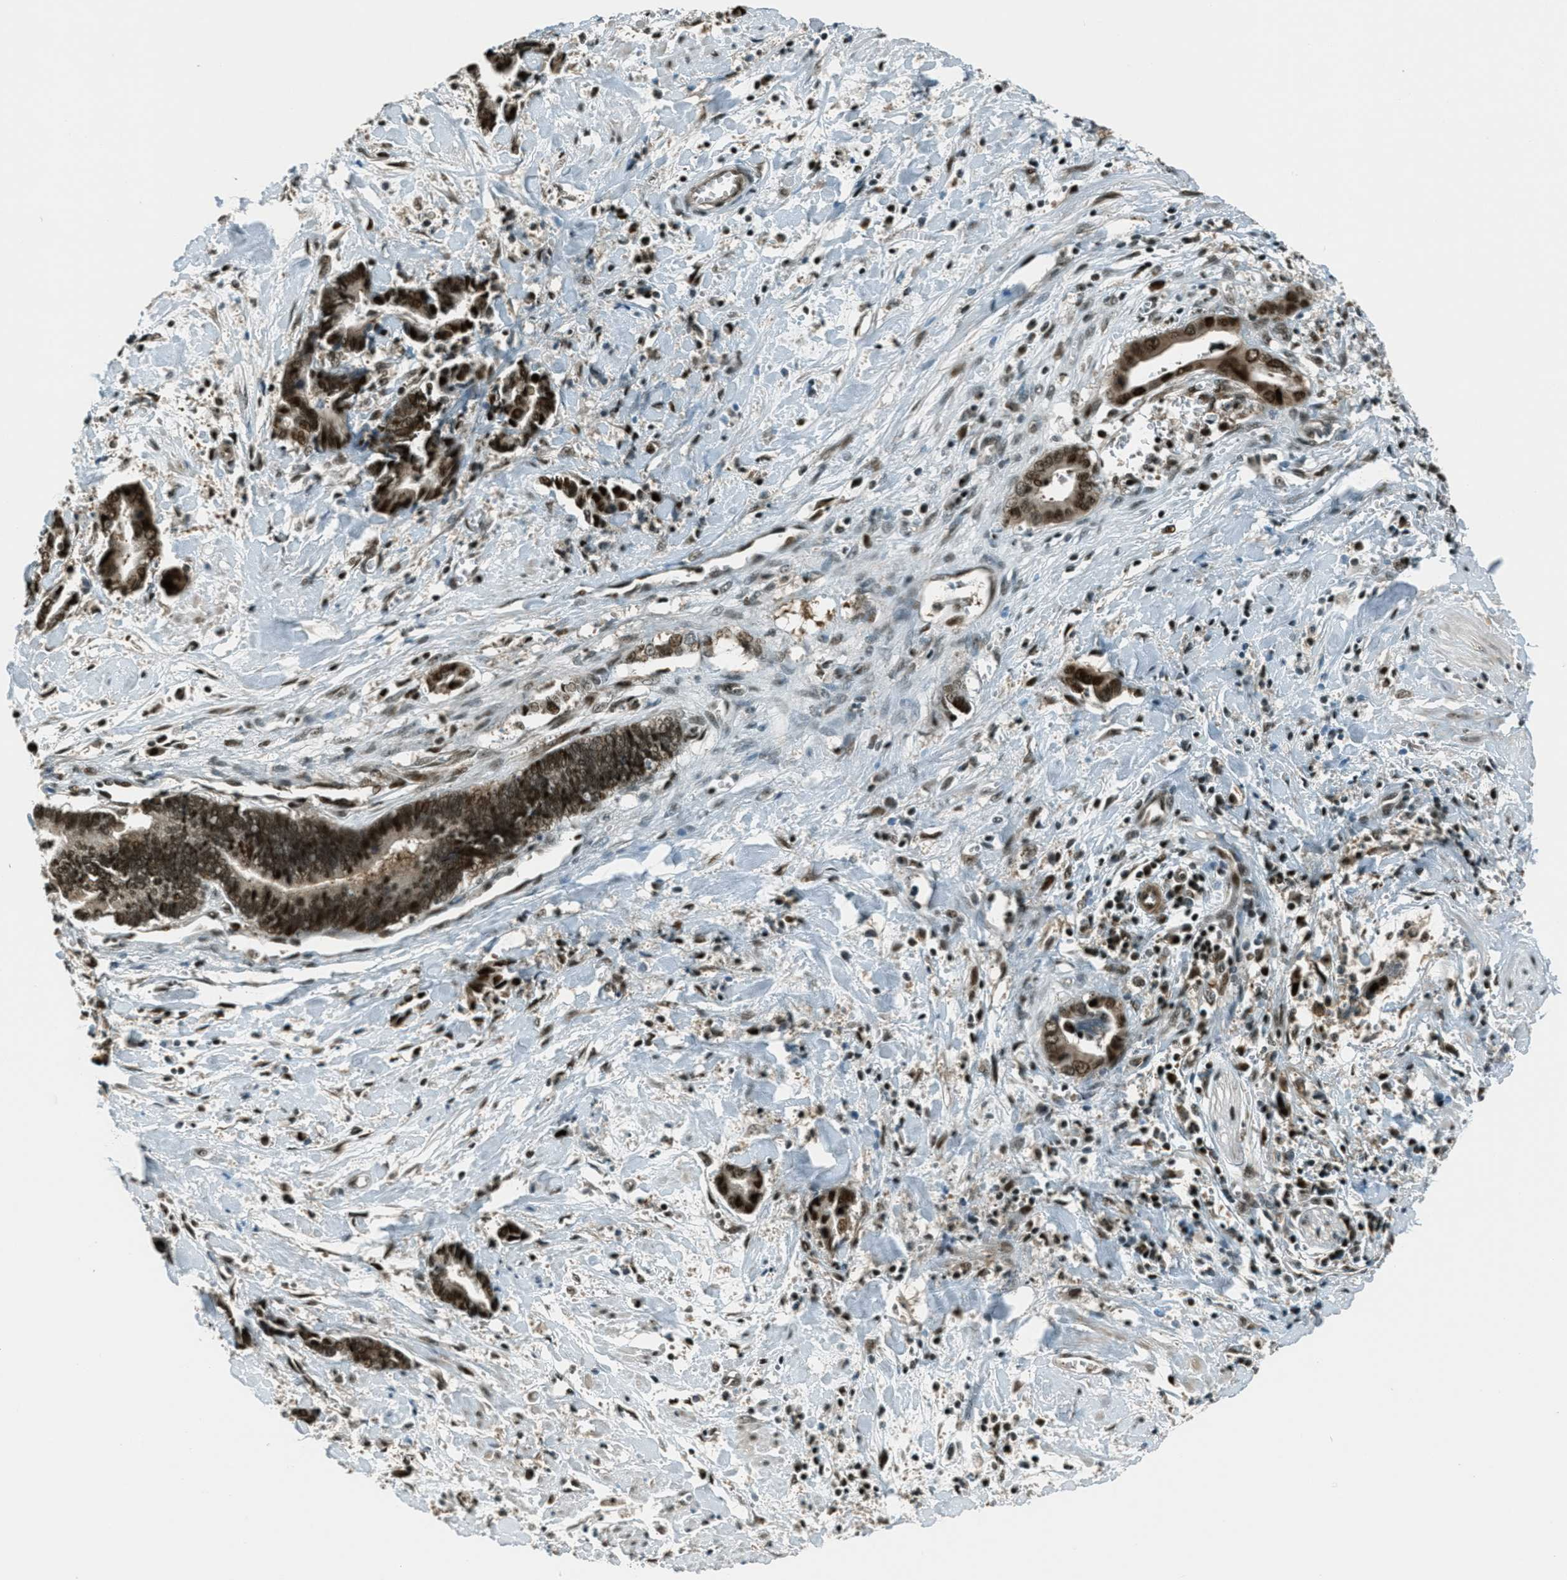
{"staining": {"intensity": "strong", "quantity": ">75%", "location": "cytoplasmic/membranous,nuclear"}, "tissue": "cervical cancer", "cell_type": "Tumor cells", "image_type": "cancer", "snomed": [{"axis": "morphology", "description": "Adenocarcinoma, NOS"}, {"axis": "topography", "description": "Cervix"}], "caption": "Tumor cells reveal strong cytoplasmic/membranous and nuclear positivity in about >75% of cells in cervical cancer (adenocarcinoma).", "gene": "FOXM1", "patient": {"sex": "female", "age": 44}}